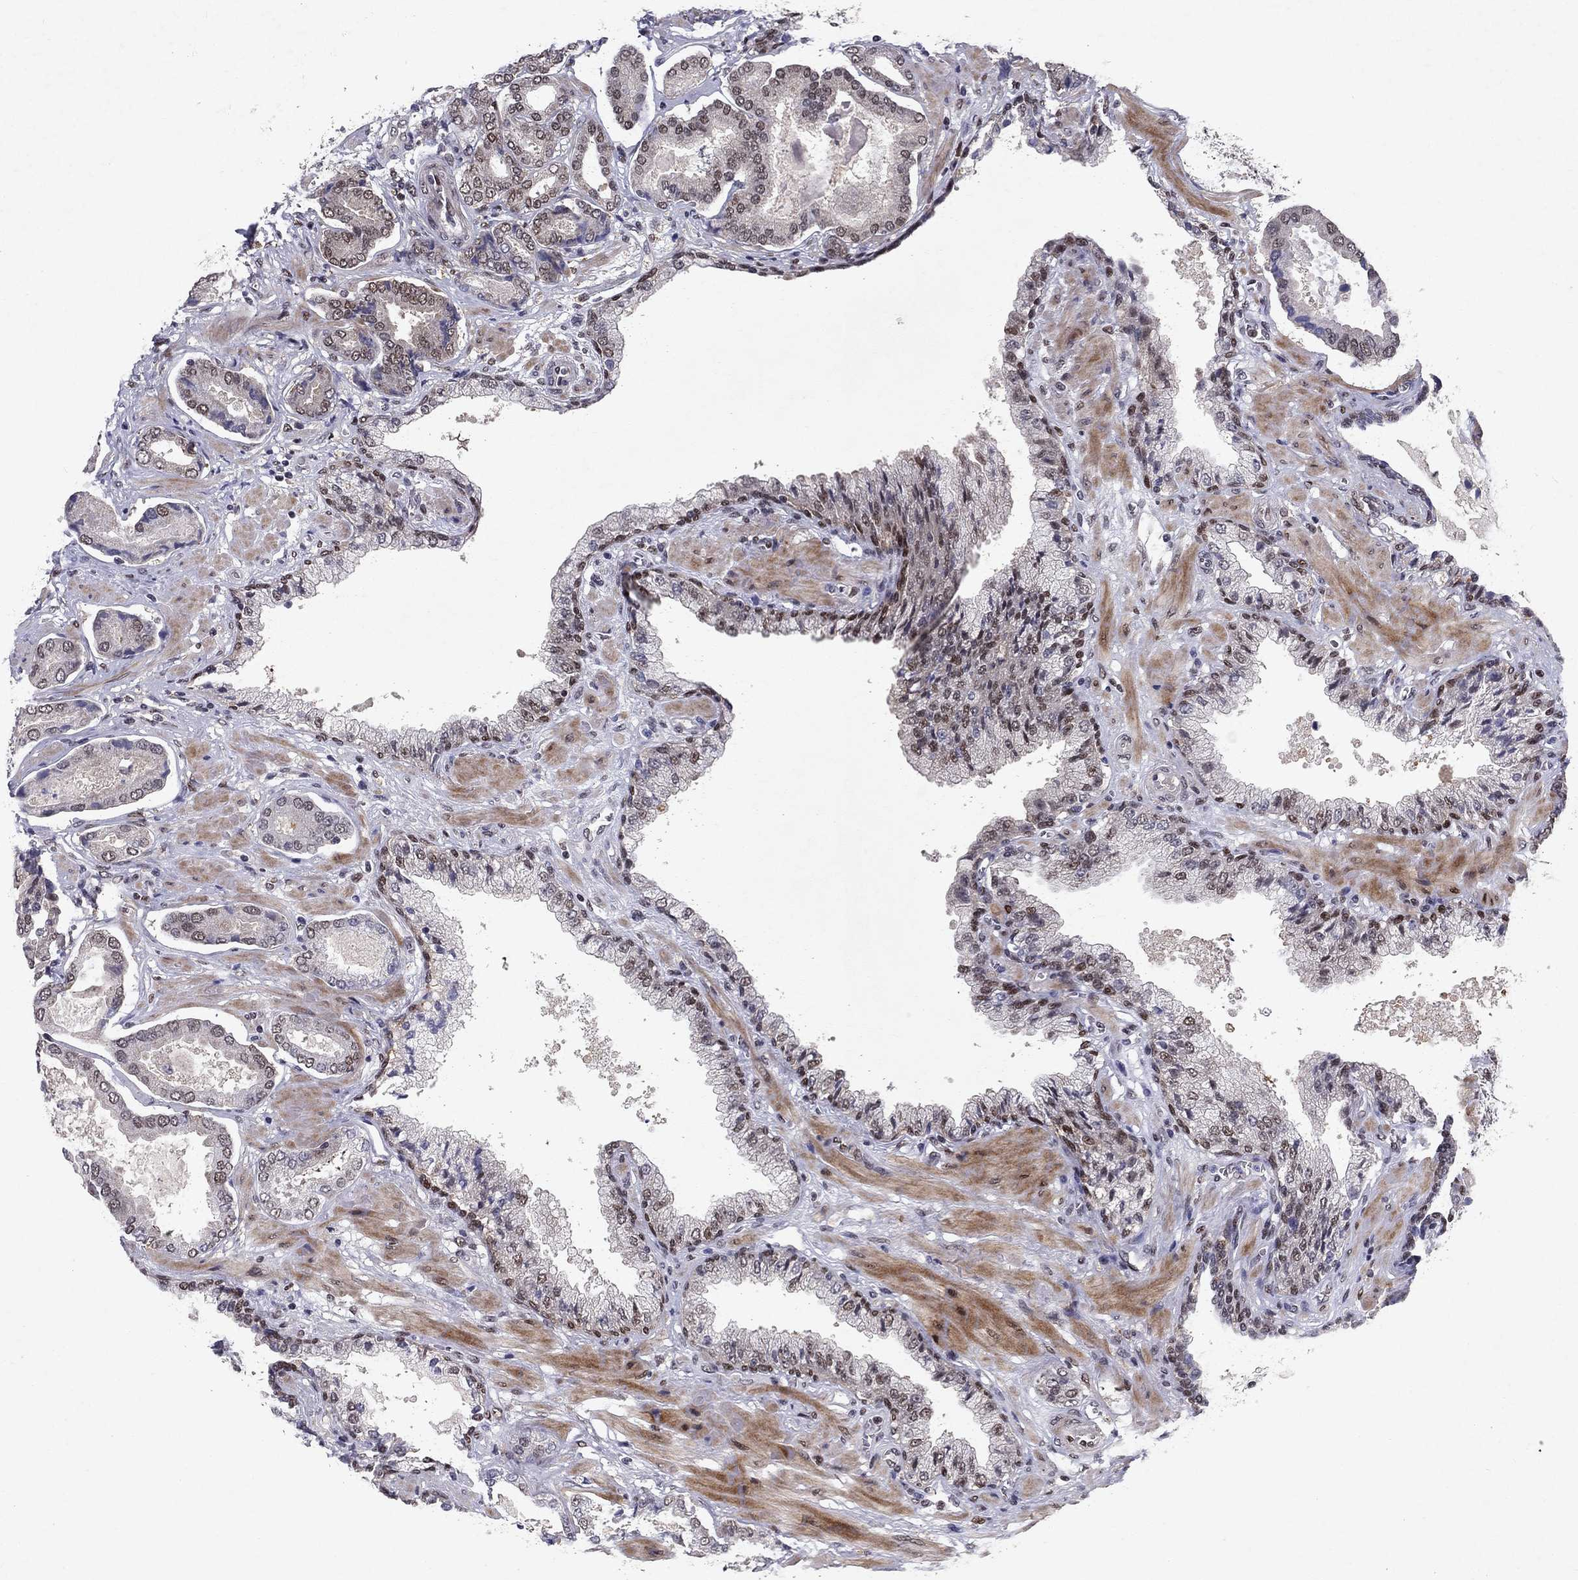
{"staining": {"intensity": "moderate", "quantity": "<25%", "location": "nuclear"}, "tissue": "prostate cancer", "cell_type": "Tumor cells", "image_type": "cancer", "snomed": [{"axis": "morphology", "description": "Adenocarcinoma, NOS"}, {"axis": "topography", "description": "Prostate"}], "caption": "Adenocarcinoma (prostate) stained for a protein (brown) shows moderate nuclear positive staining in about <25% of tumor cells.", "gene": "CRTC1", "patient": {"sex": "male", "age": 64}}